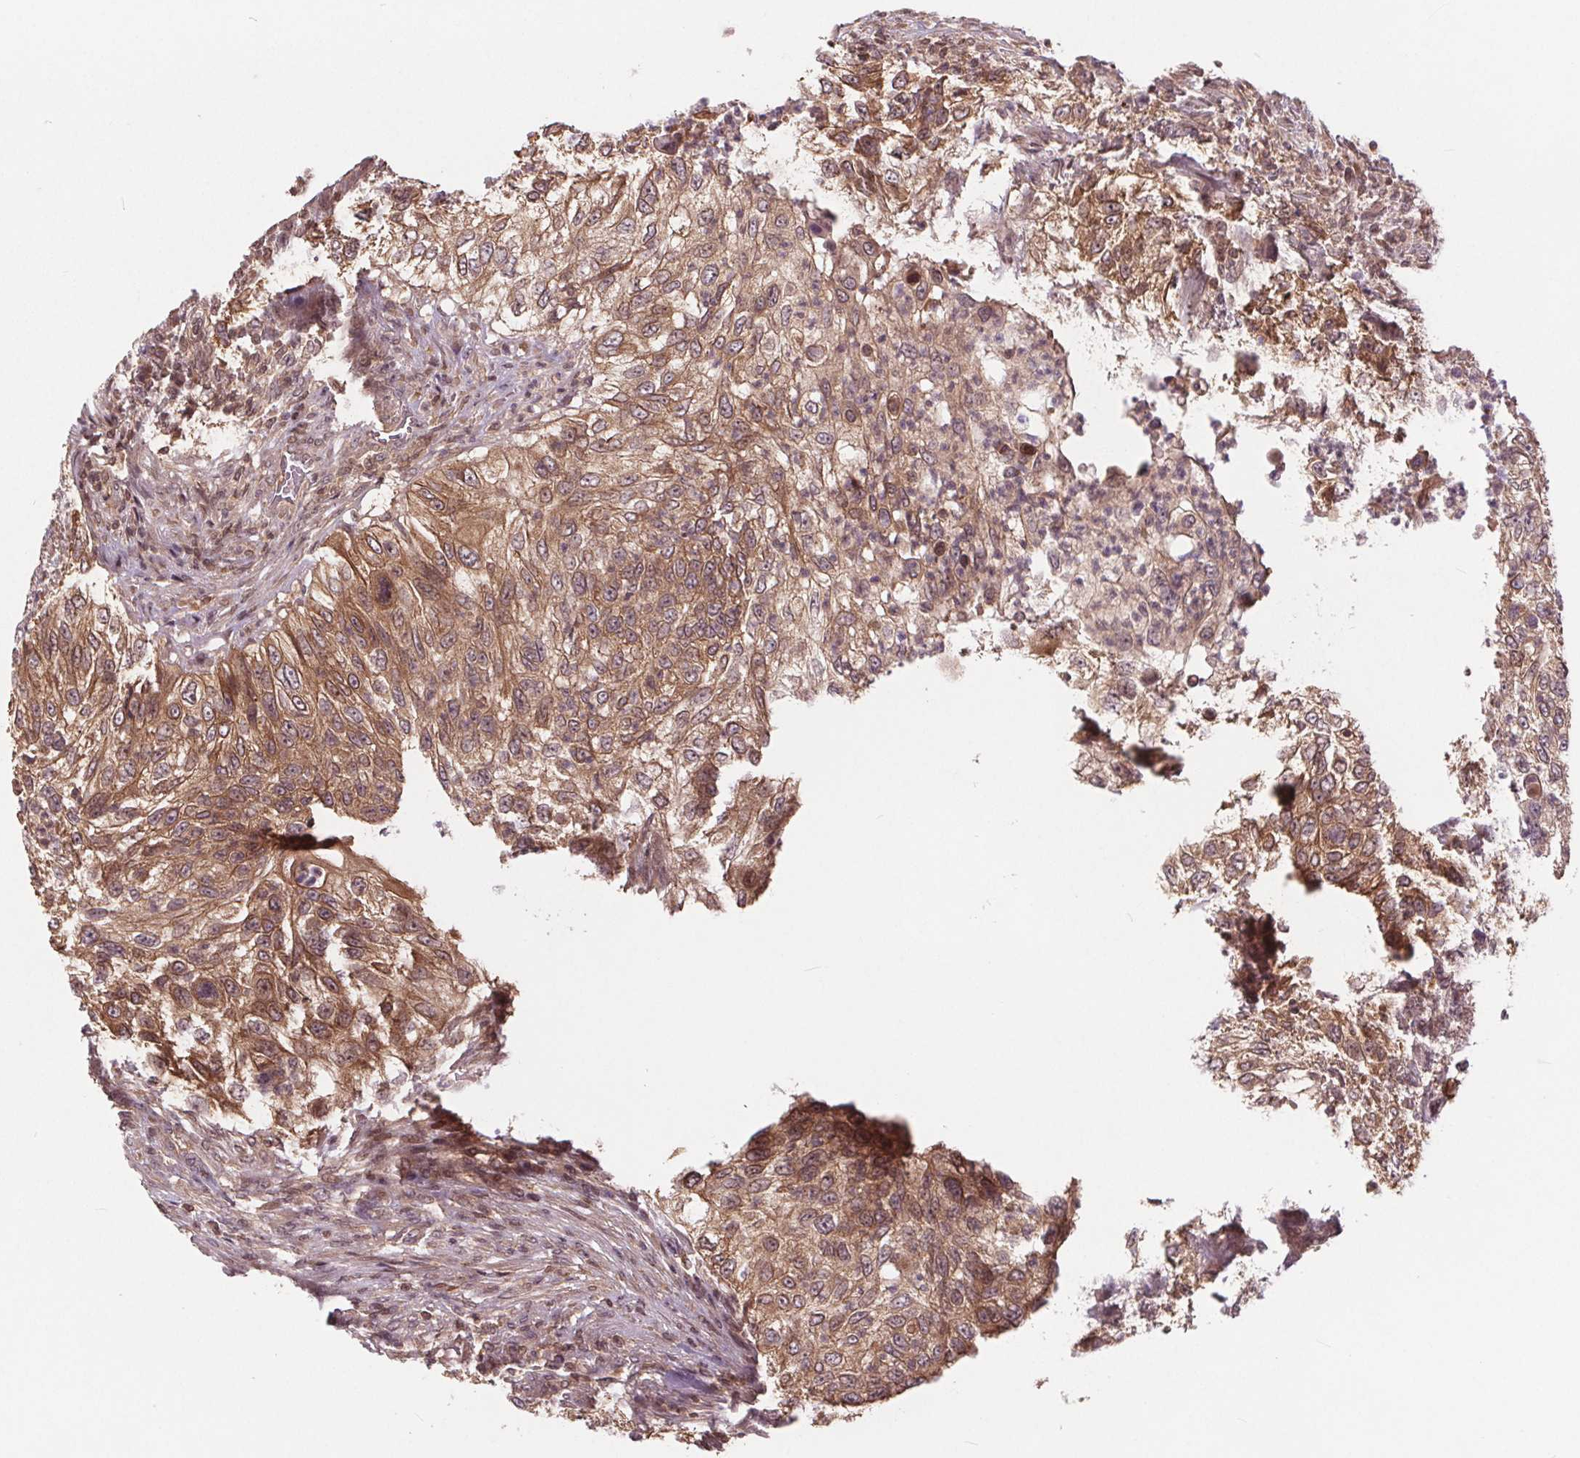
{"staining": {"intensity": "moderate", "quantity": ">75%", "location": "cytoplasmic/membranous,nuclear"}, "tissue": "urothelial cancer", "cell_type": "Tumor cells", "image_type": "cancer", "snomed": [{"axis": "morphology", "description": "Urothelial carcinoma, High grade"}, {"axis": "topography", "description": "Urinary bladder"}], "caption": "Tumor cells demonstrate medium levels of moderate cytoplasmic/membranous and nuclear expression in approximately >75% of cells in human urothelial cancer. The protein of interest is stained brown, and the nuclei are stained in blue (DAB IHC with brightfield microscopy, high magnification).", "gene": "HIF1AN", "patient": {"sex": "female", "age": 60}}